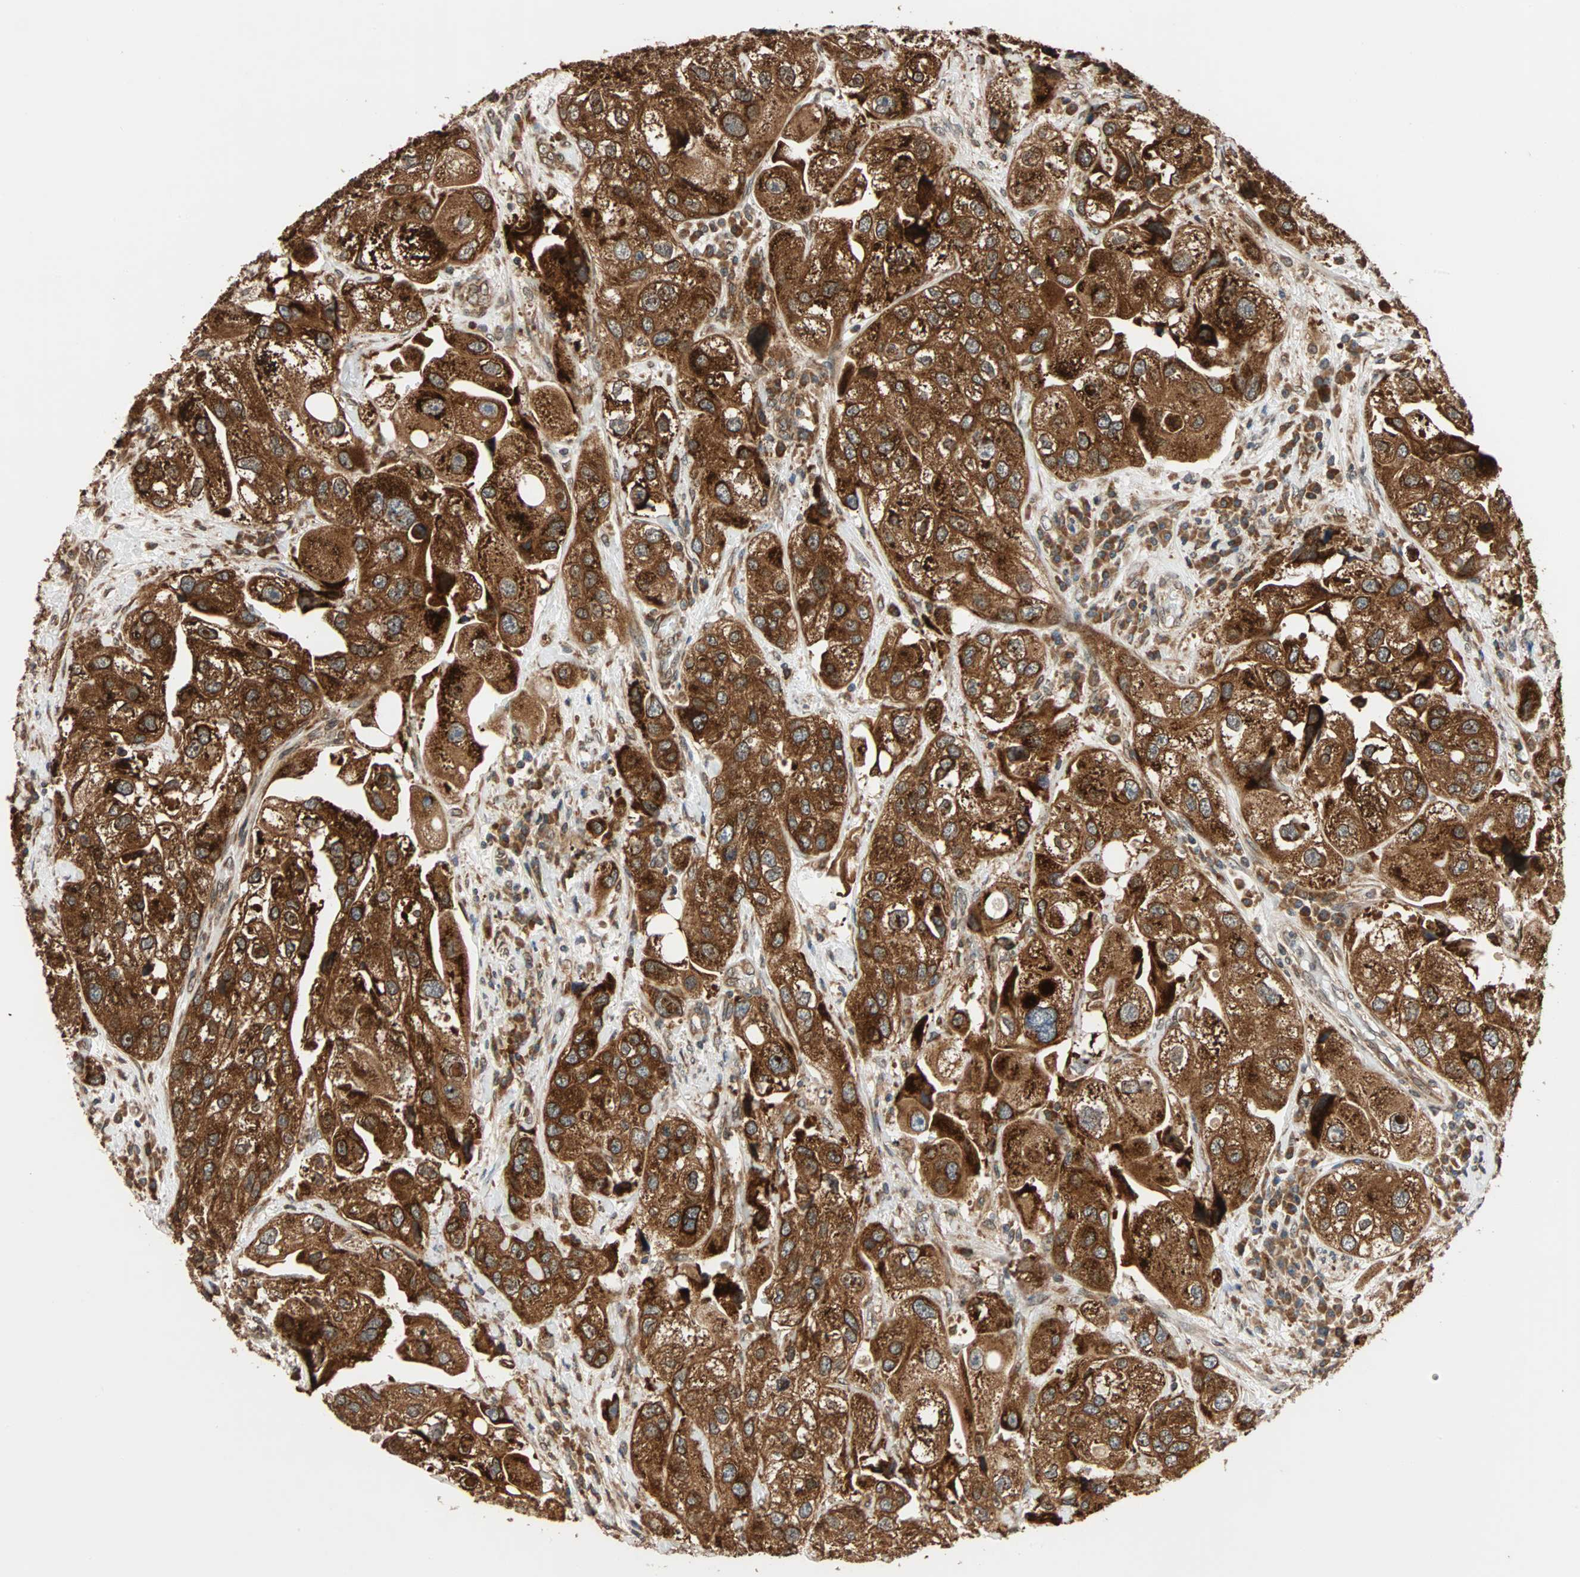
{"staining": {"intensity": "strong", "quantity": ">75%", "location": "cytoplasmic/membranous"}, "tissue": "urothelial cancer", "cell_type": "Tumor cells", "image_type": "cancer", "snomed": [{"axis": "morphology", "description": "Urothelial carcinoma, High grade"}, {"axis": "topography", "description": "Urinary bladder"}], "caption": "IHC image of neoplastic tissue: urothelial cancer stained using IHC exhibits high levels of strong protein expression localized specifically in the cytoplasmic/membranous of tumor cells, appearing as a cytoplasmic/membranous brown color.", "gene": "AUP1", "patient": {"sex": "female", "age": 64}}